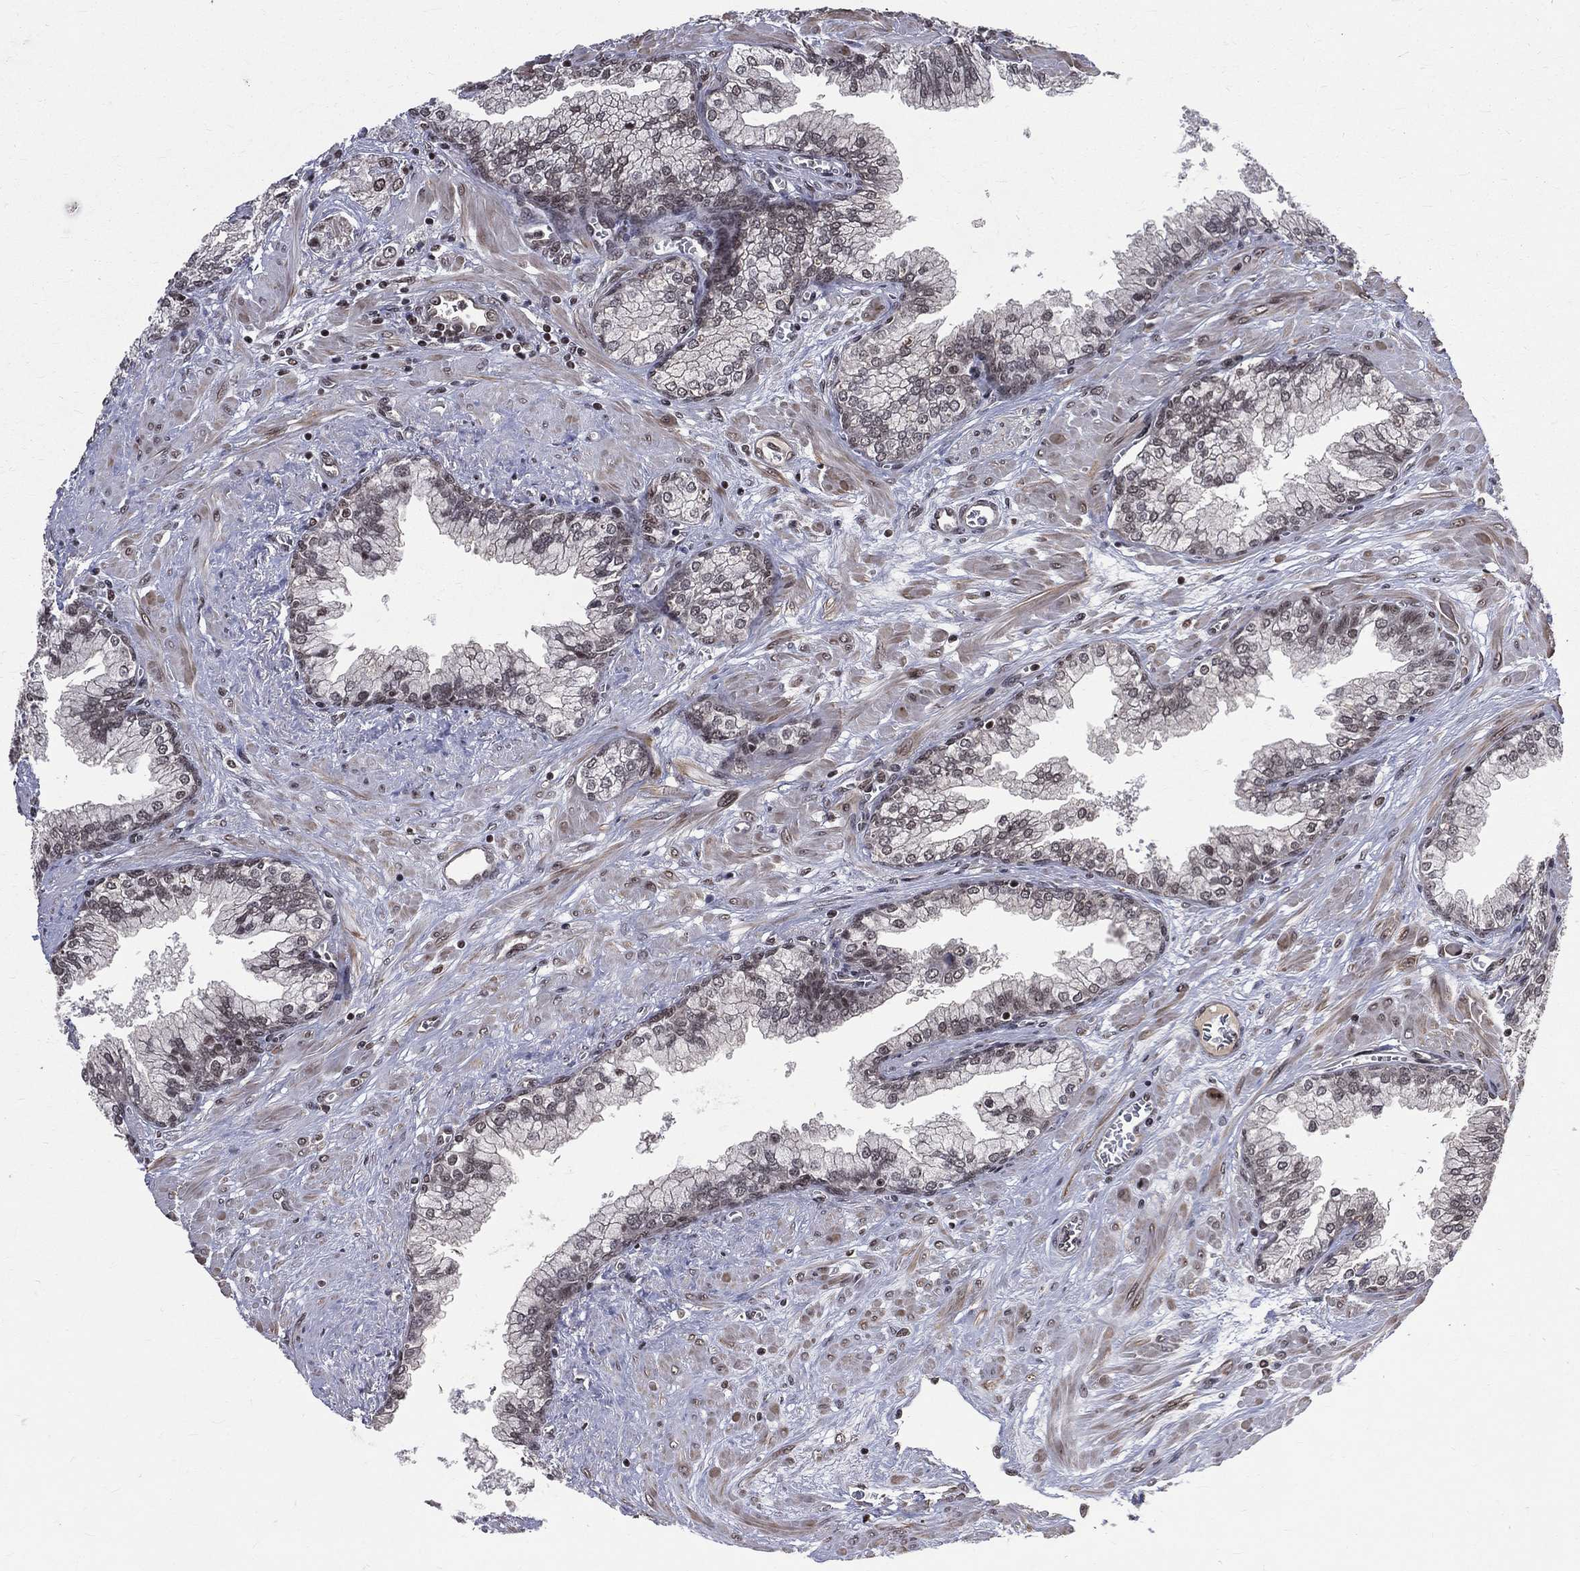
{"staining": {"intensity": "strong", "quantity": ">75%", "location": "nuclear"}, "tissue": "prostate cancer", "cell_type": "Tumor cells", "image_type": "cancer", "snomed": [{"axis": "morphology", "description": "Adenocarcinoma, NOS"}, {"axis": "topography", "description": "Prostate and seminal vesicle, NOS"}, {"axis": "topography", "description": "Prostate"}], "caption": "IHC (DAB (3,3'-diaminobenzidine)) staining of prostate cancer (adenocarcinoma) reveals strong nuclear protein staining in approximately >75% of tumor cells.", "gene": "SMC3", "patient": {"sex": "male", "age": 62}}